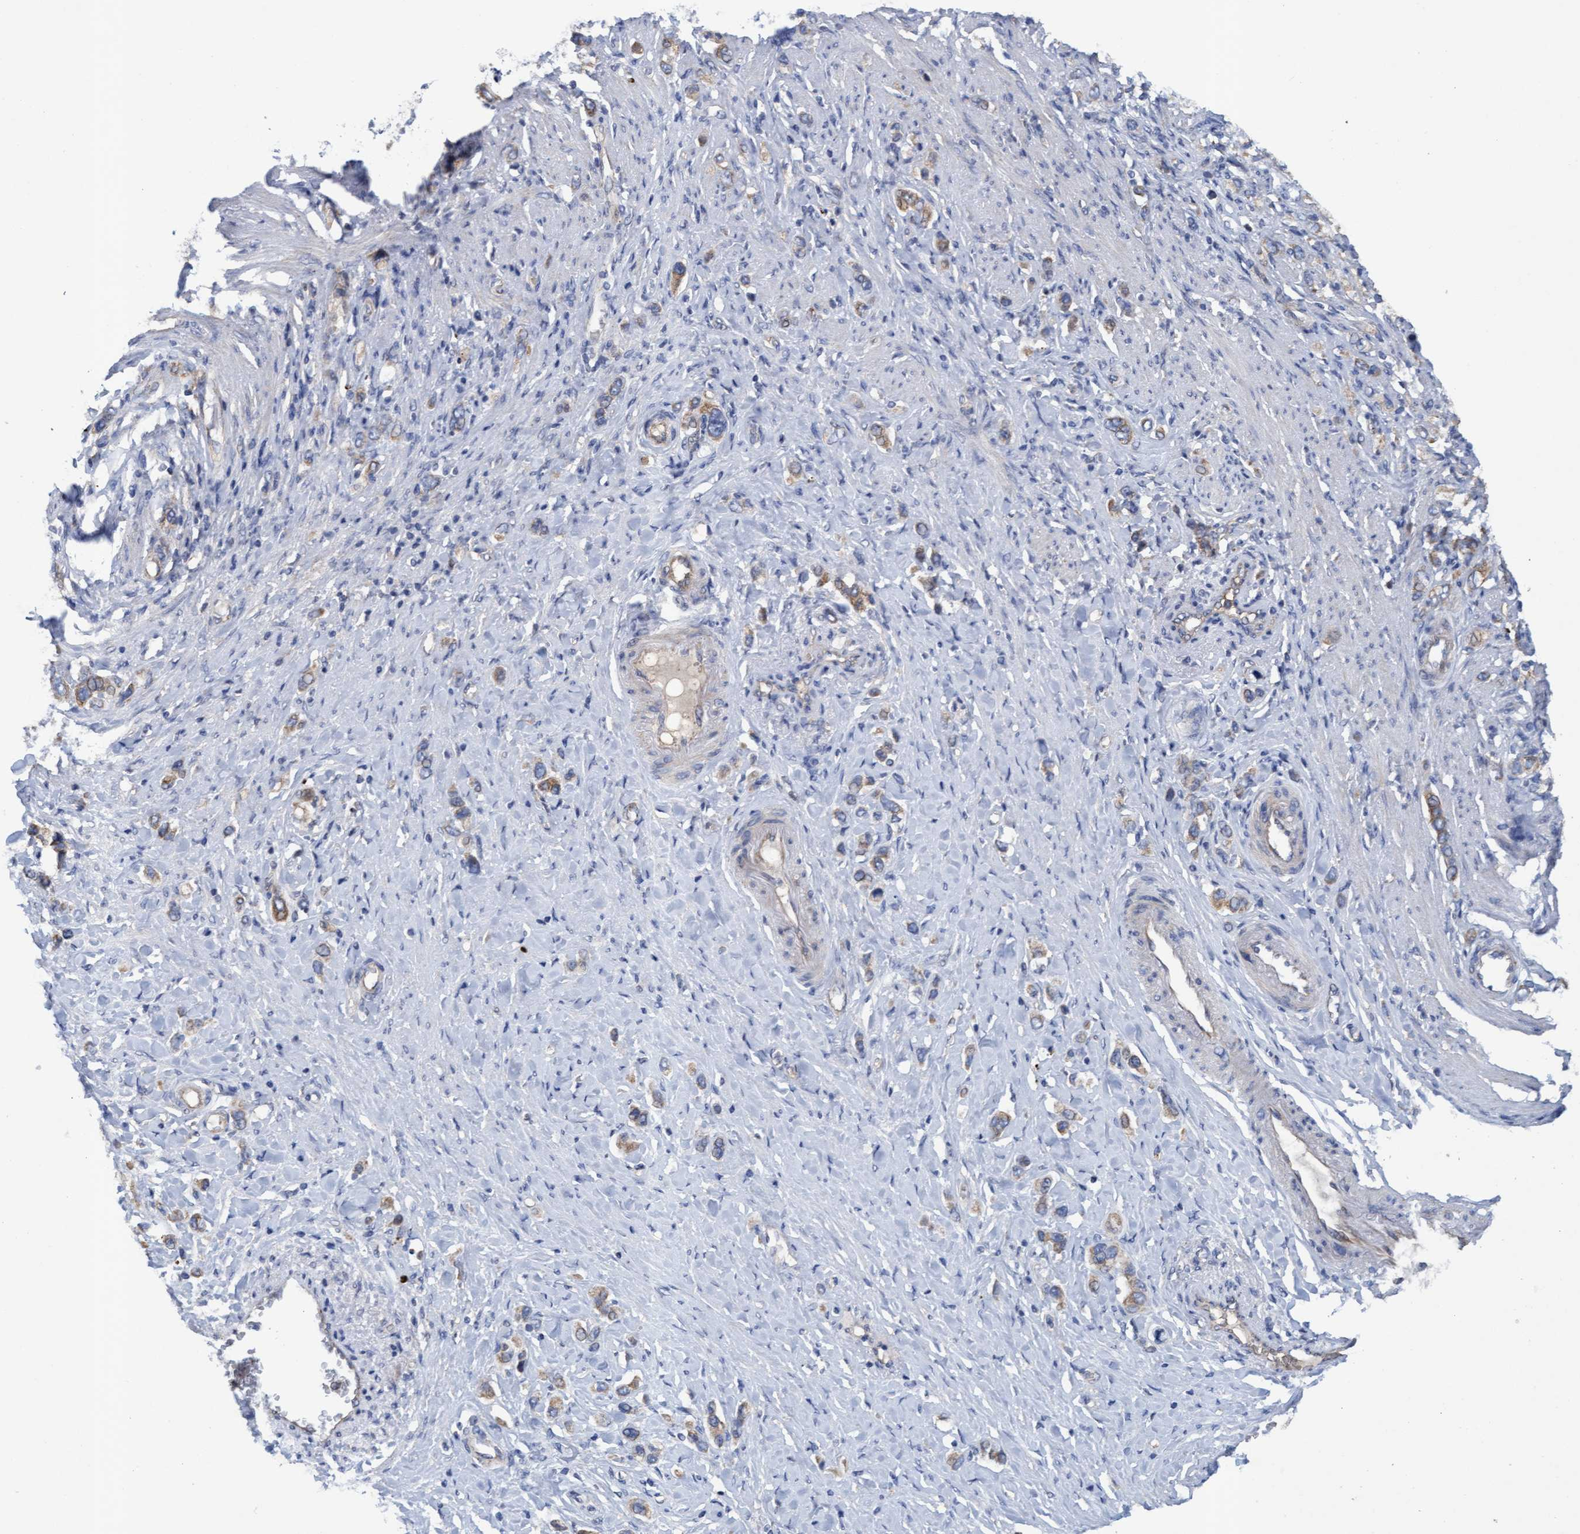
{"staining": {"intensity": "moderate", "quantity": ">75%", "location": "cytoplasmic/membranous"}, "tissue": "stomach cancer", "cell_type": "Tumor cells", "image_type": "cancer", "snomed": [{"axis": "morphology", "description": "Adenocarcinoma, NOS"}, {"axis": "topography", "description": "Stomach"}], "caption": "The photomicrograph reveals staining of stomach cancer, revealing moderate cytoplasmic/membranous protein positivity (brown color) within tumor cells.", "gene": "MRPL38", "patient": {"sex": "female", "age": 65}}